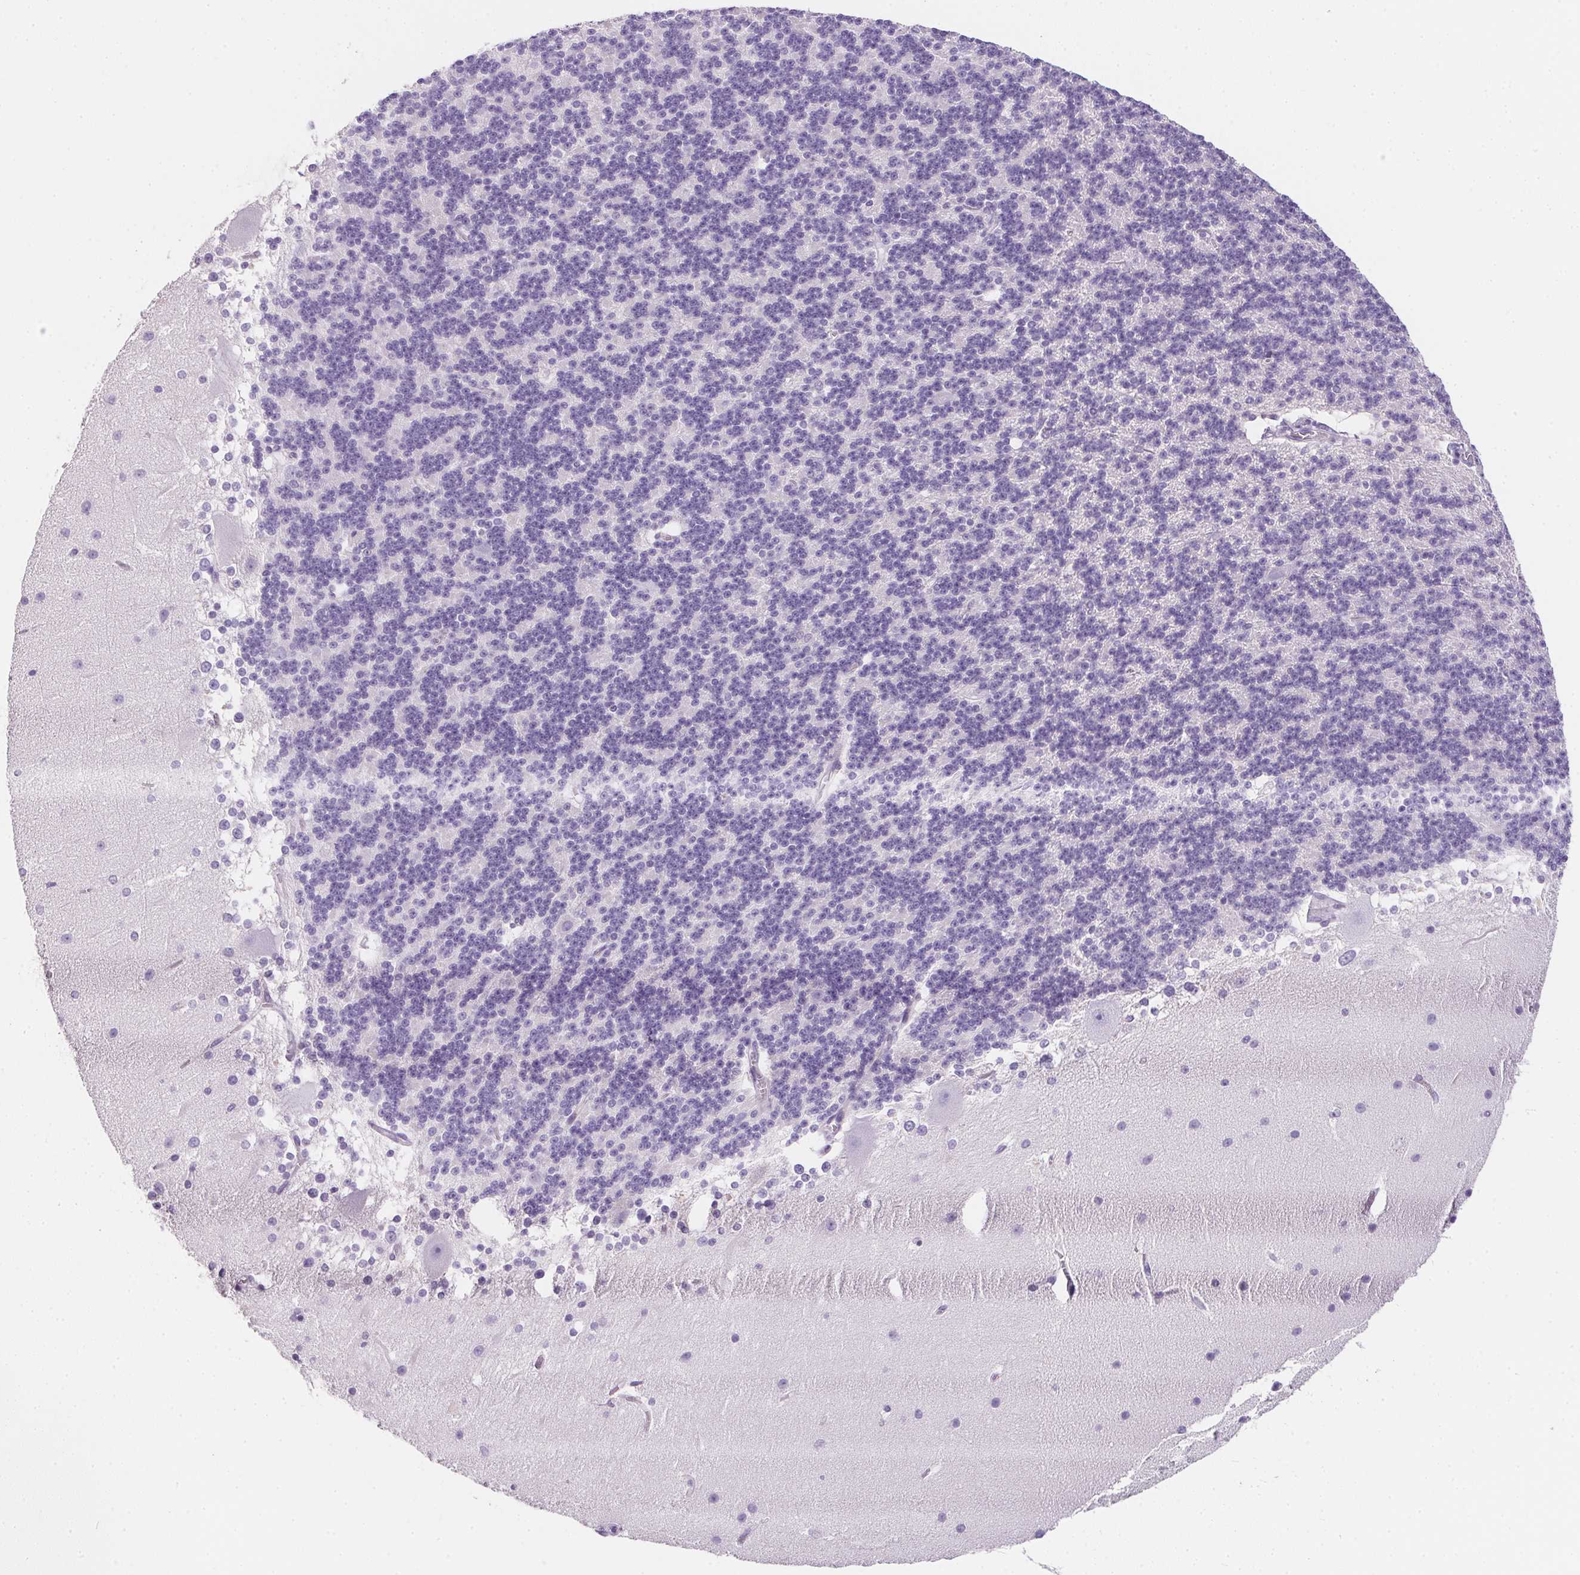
{"staining": {"intensity": "negative", "quantity": "none", "location": "none"}, "tissue": "cerebellum", "cell_type": "Cells in granular layer", "image_type": "normal", "snomed": [{"axis": "morphology", "description": "Normal tissue, NOS"}, {"axis": "topography", "description": "Cerebellum"}], "caption": "Cells in granular layer show no significant positivity in unremarkable cerebellum. (DAB immunohistochemistry visualized using brightfield microscopy, high magnification).", "gene": "AQP5", "patient": {"sex": "female", "age": 19}}